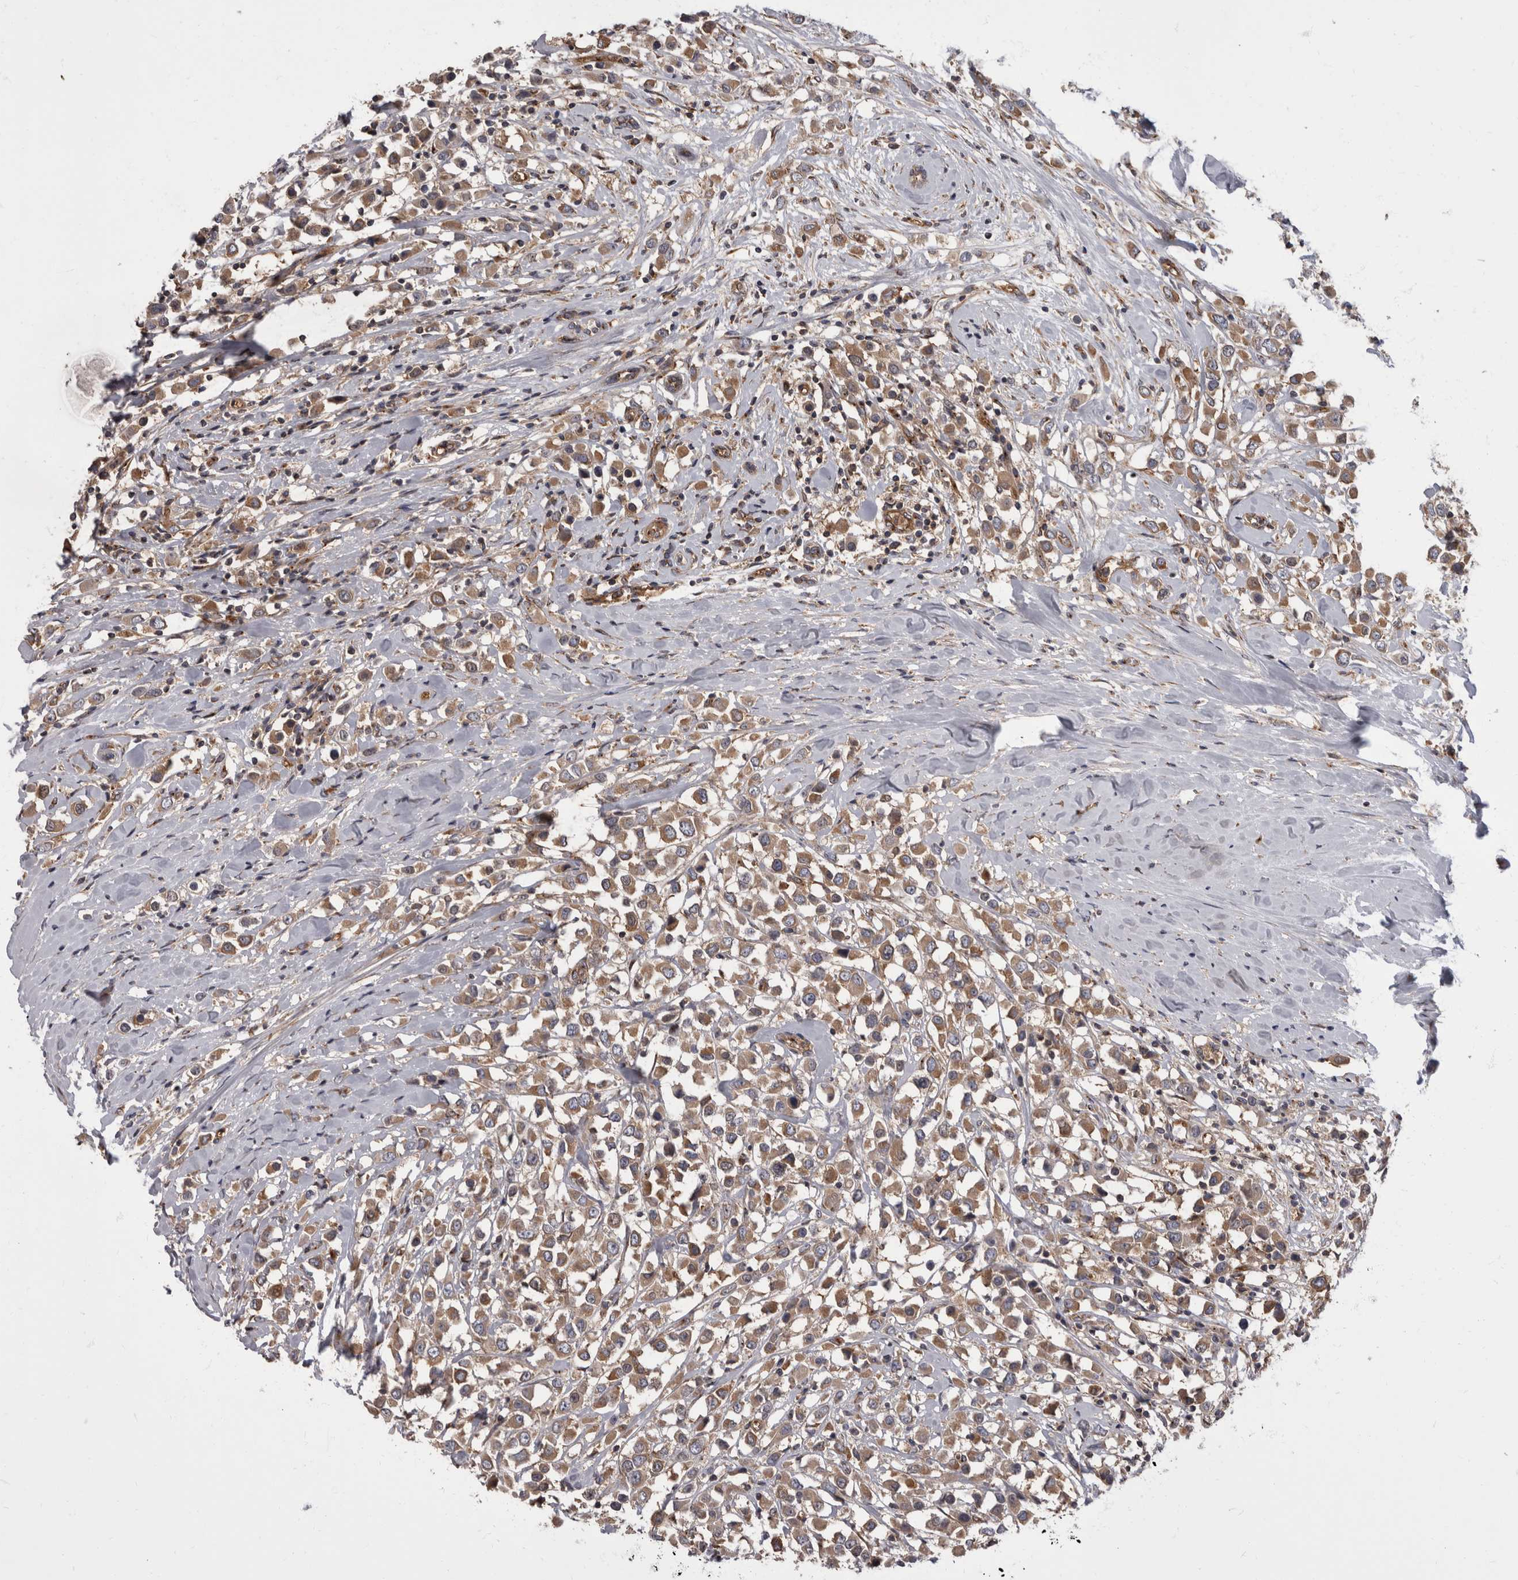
{"staining": {"intensity": "moderate", "quantity": ">75%", "location": "cytoplasmic/membranous"}, "tissue": "breast cancer", "cell_type": "Tumor cells", "image_type": "cancer", "snomed": [{"axis": "morphology", "description": "Duct carcinoma"}, {"axis": "topography", "description": "Breast"}], "caption": "DAB (3,3'-diaminobenzidine) immunohistochemical staining of human breast invasive ductal carcinoma demonstrates moderate cytoplasmic/membranous protein staining in about >75% of tumor cells.", "gene": "HOOK3", "patient": {"sex": "female", "age": 61}}